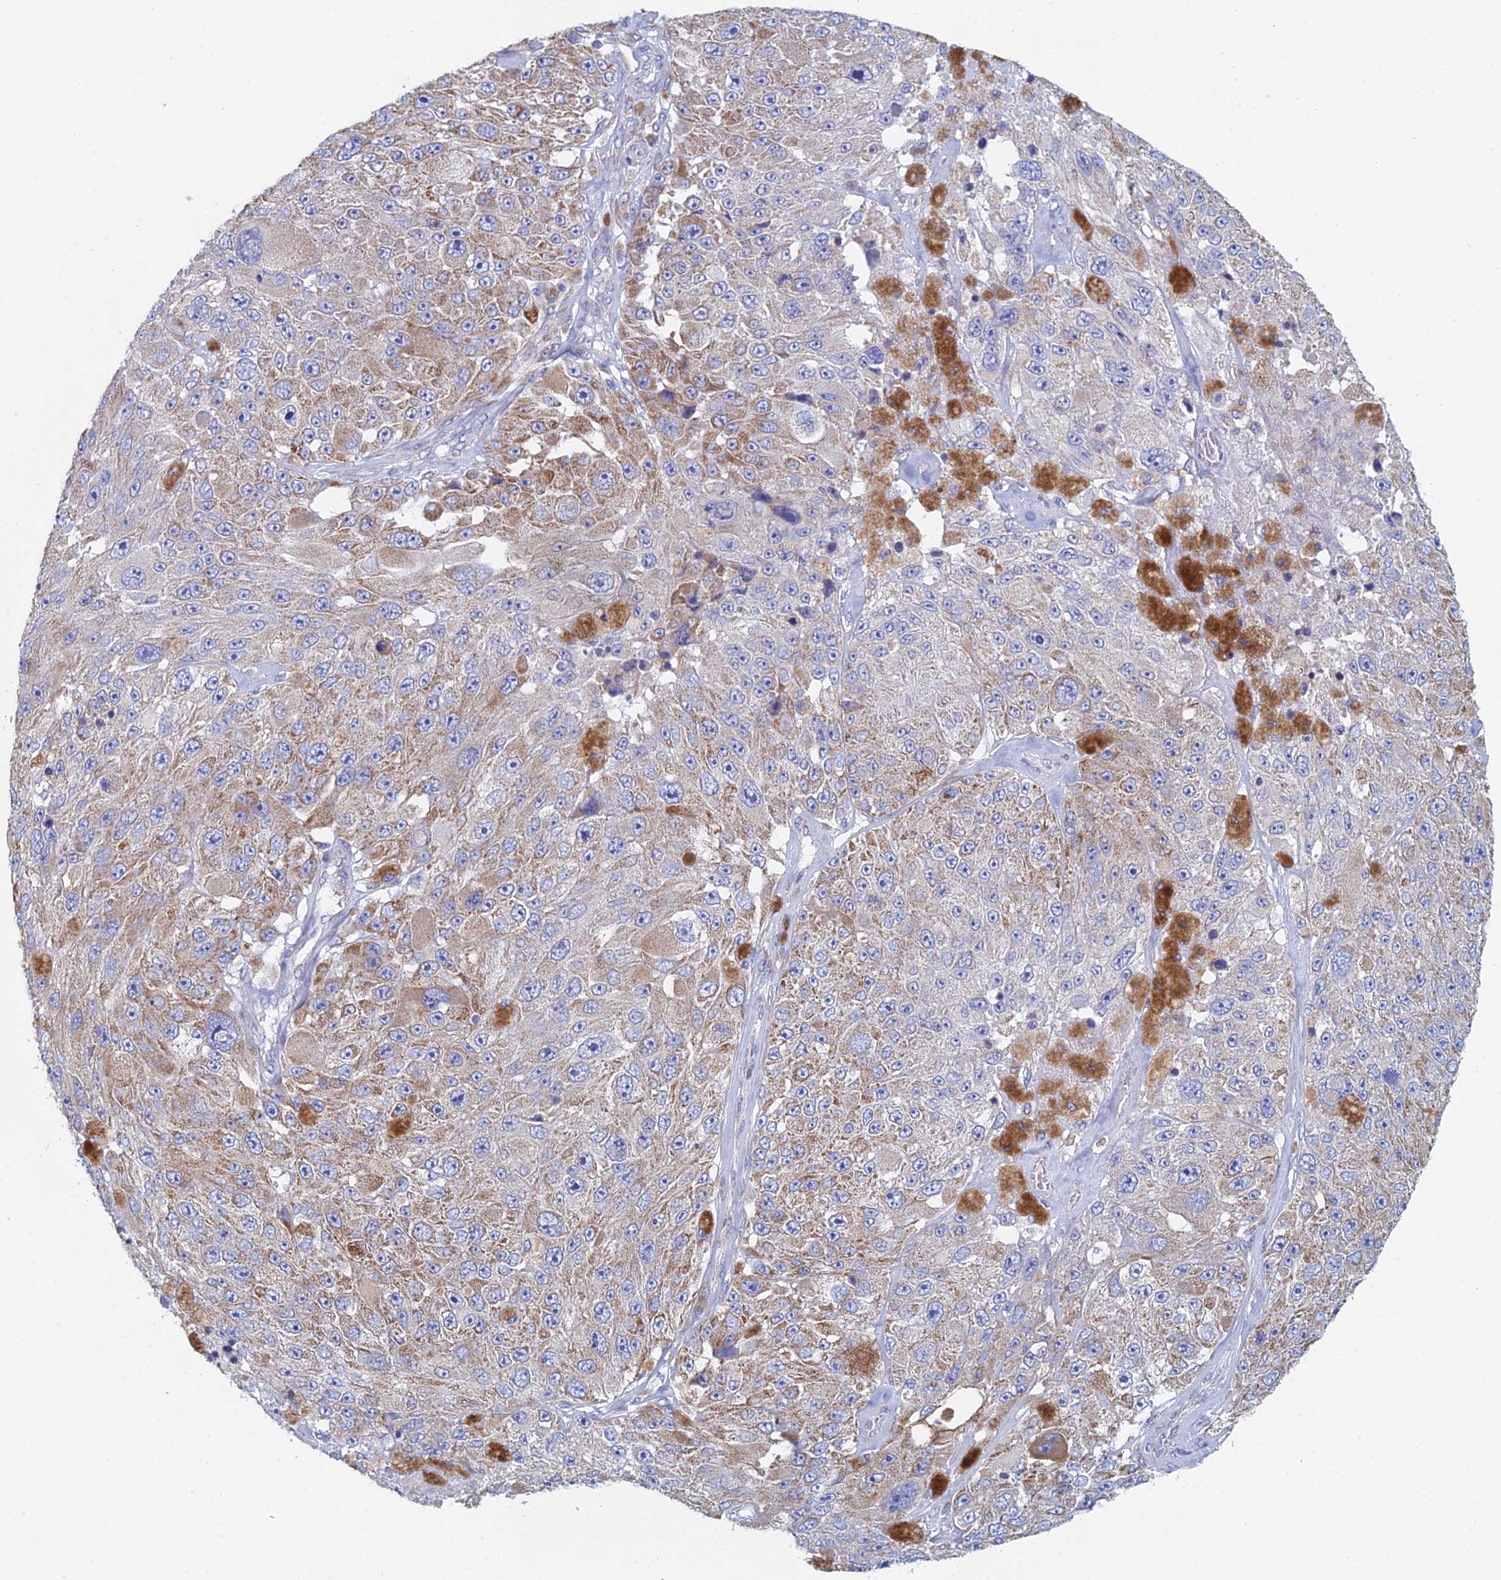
{"staining": {"intensity": "moderate", "quantity": "25%-75%", "location": "cytoplasmic/membranous"}, "tissue": "melanoma", "cell_type": "Tumor cells", "image_type": "cancer", "snomed": [{"axis": "morphology", "description": "Malignant melanoma, Metastatic site"}, {"axis": "topography", "description": "Lymph node"}], "caption": "IHC histopathology image of human melanoma stained for a protein (brown), which shows medium levels of moderate cytoplasmic/membranous positivity in approximately 25%-75% of tumor cells.", "gene": "CRACR2B", "patient": {"sex": "male", "age": 62}}